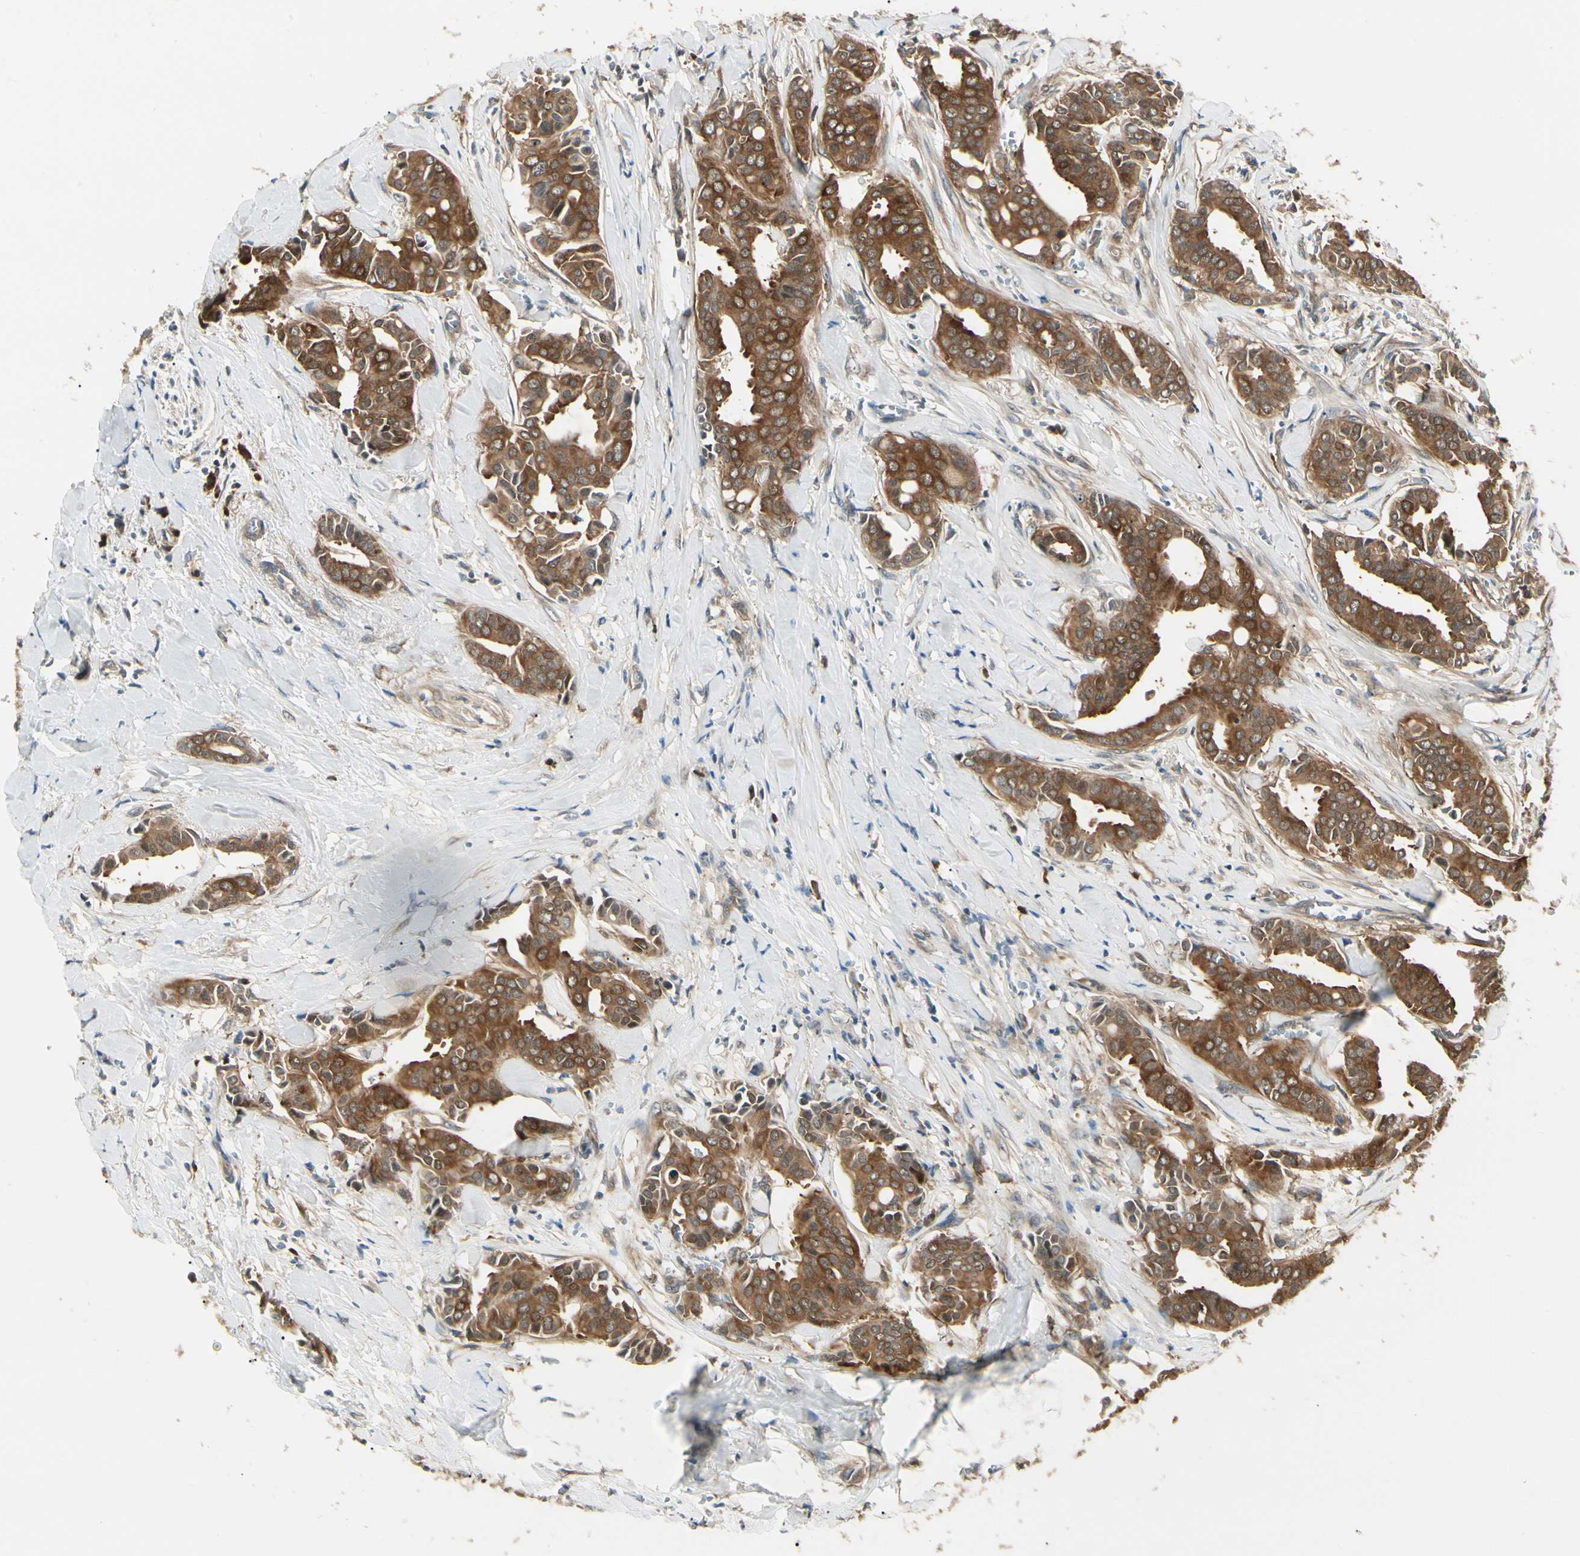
{"staining": {"intensity": "strong", "quantity": ">75%", "location": "cytoplasmic/membranous"}, "tissue": "head and neck cancer", "cell_type": "Tumor cells", "image_type": "cancer", "snomed": [{"axis": "morphology", "description": "Adenocarcinoma, NOS"}, {"axis": "topography", "description": "Salivary gland"}, {"axis": "topography", "description": "Head-Neck"}], "caption": "Protein analysis of head and neck cancer tissue demonstrates strong cytoplasmic/membranous expression in approximately >75% of tumor cells.", "gene": "NME1-NME2", "patient": {"sex": "female", "age": 59}}